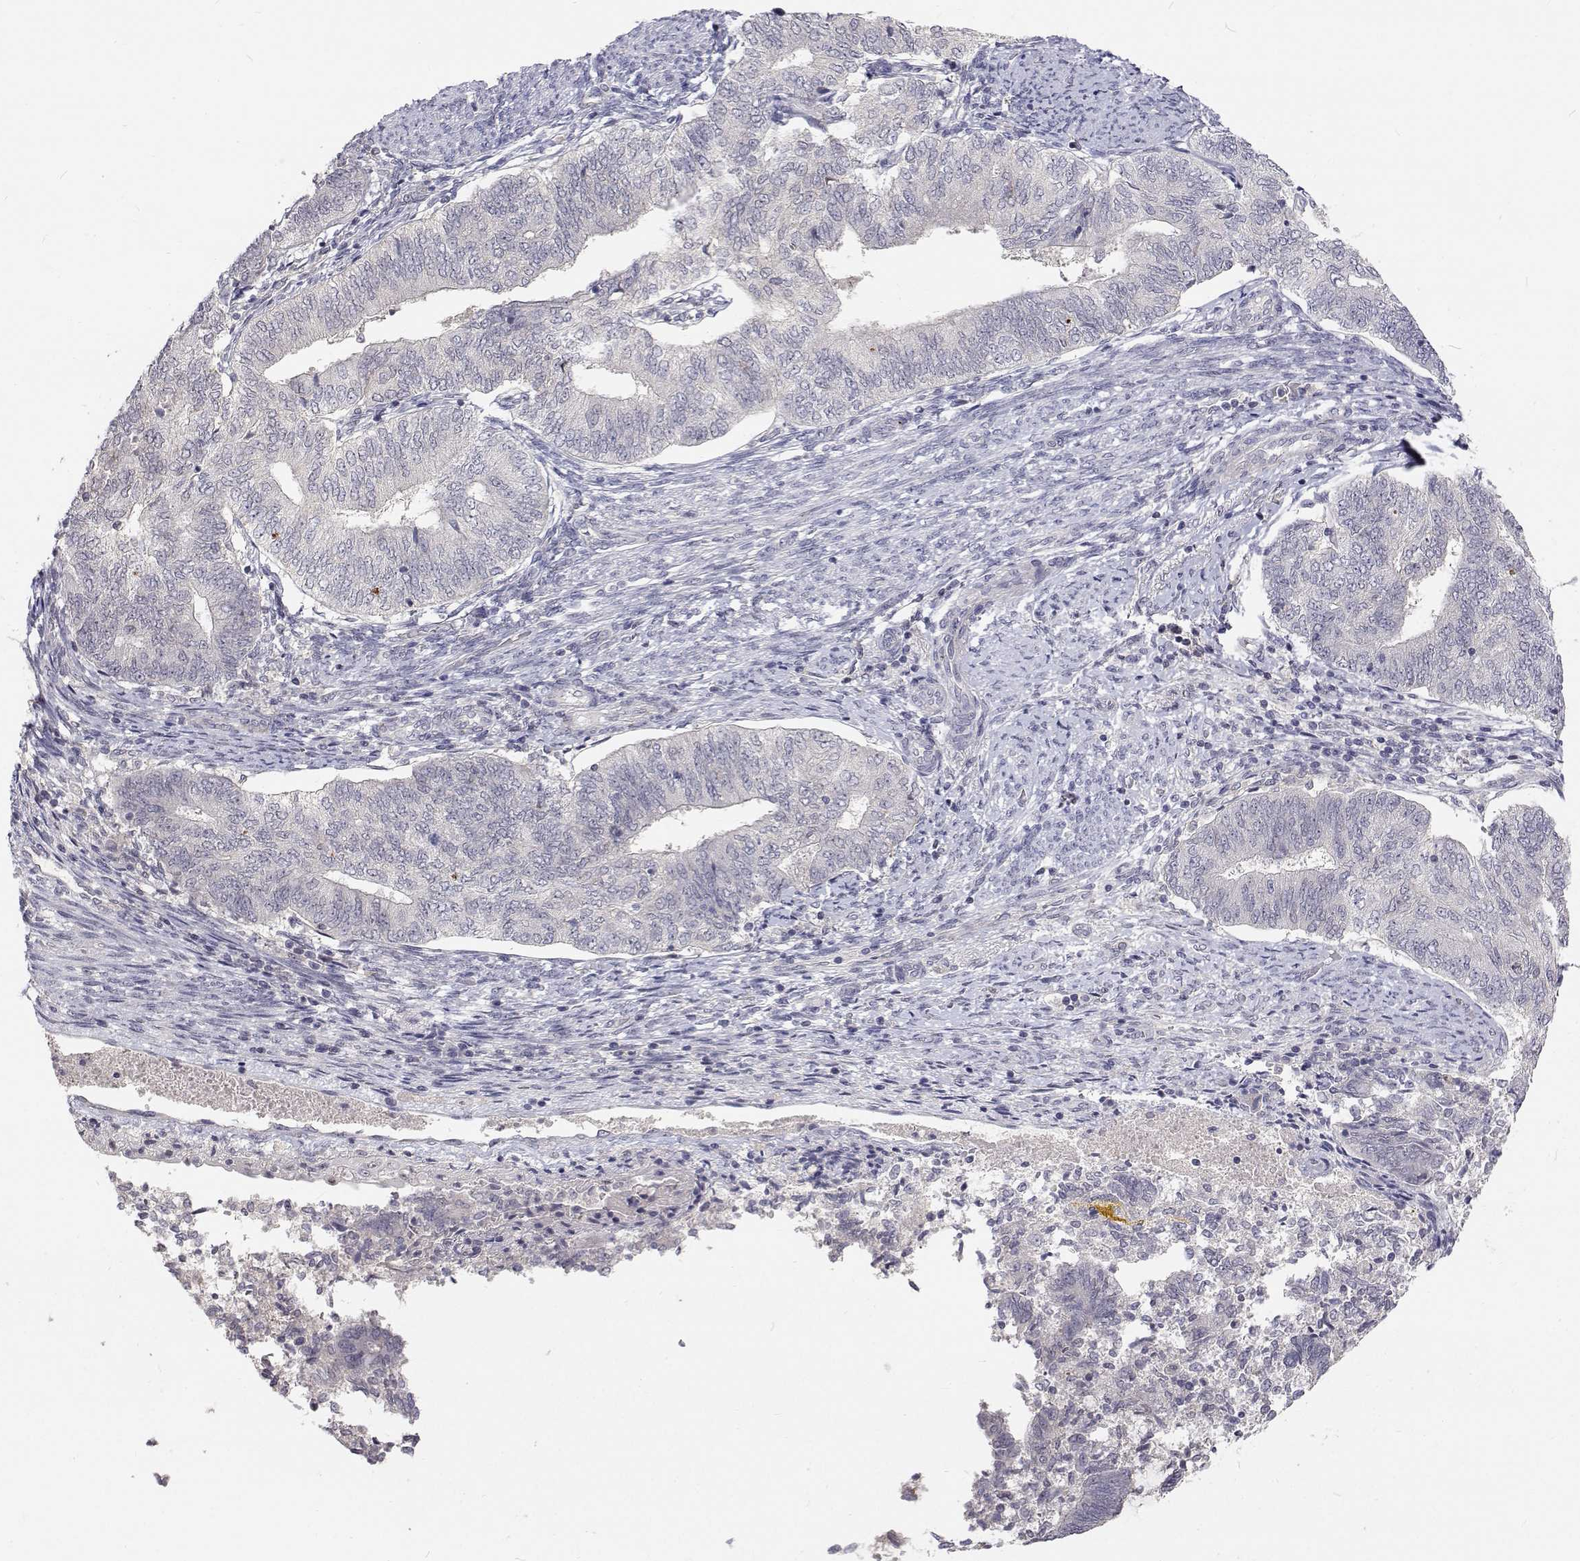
{"staining": {"intensity": "negative", "quantity": "none", "location": "none"}, "tissue": "endometrial cancer", "cell_type": "Tumor cells", "image_type": "cancer", "snomed": [{"axis": "morphology", "description": "Adenocarcinoma, NOS"}, {"axis": "topography", "description": "Endometrium"}], "caption": "Human adenocarcinoma (endometrial) stained for a protein using IHC shows no expression in tumor cells.", "gene": "MYPN", "patient": {"sex": "female", "age": 65}}